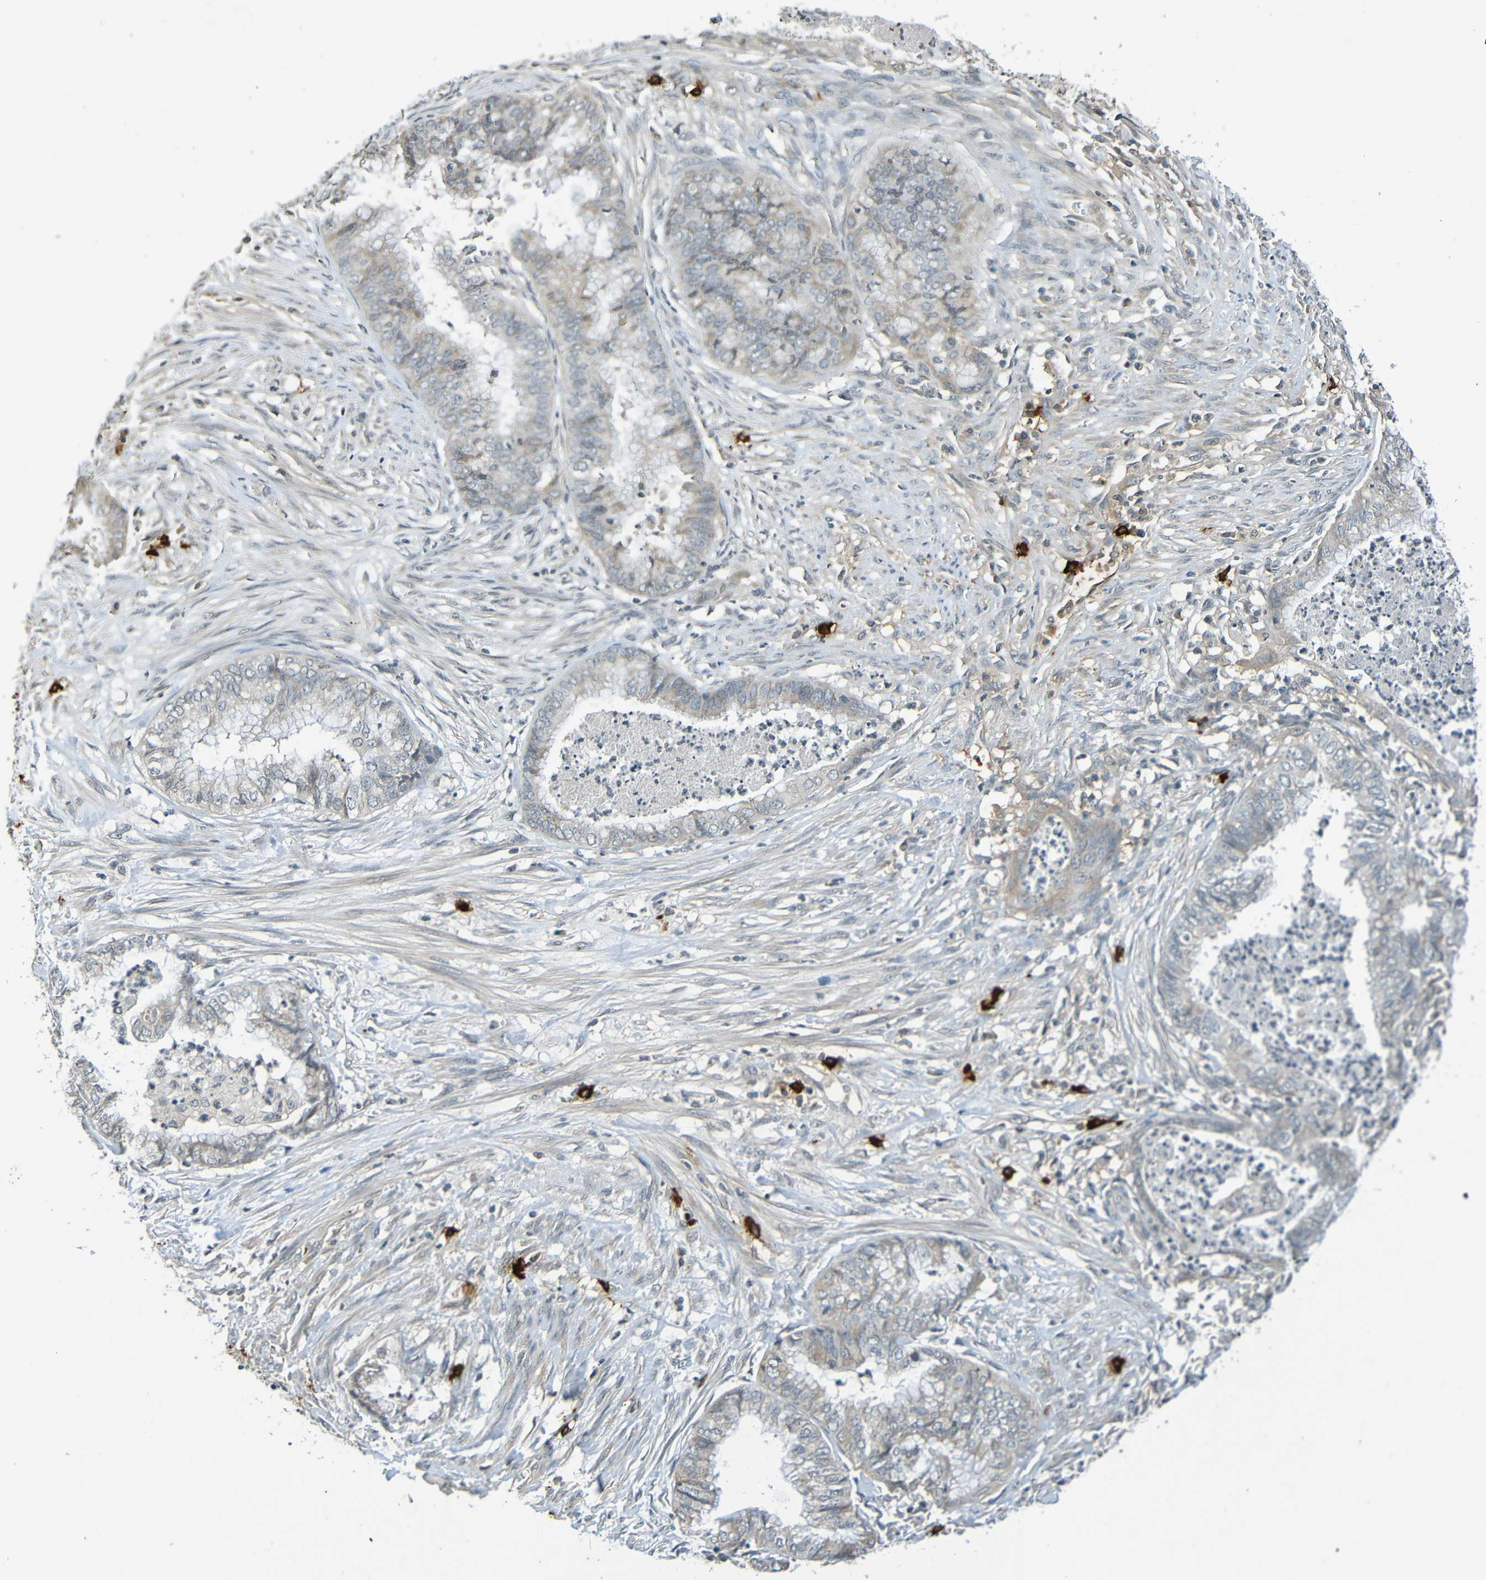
{"staining": {"intensity": "weak", "quantity": "25%-75%", "location": "cytoplasmic/membranous"}, "tissue": "endometrial cancer", "cell_type": "Tumor cells", "image_type": "cancer", "snomed": [{"axis": "morphology", "description": "Necrosis, NOS"}, {"axis": "morphology", "description": "Adenocarcinoma, NOS"}, {"axis": "topography", "description": "Endometrium"}], "caption": "Brown immunohistochemical staining in human adenocarcinoma (endometrial) exhibits weak cytoplasmic/membranous expression in approximately 25%-75% of tumor cells.", "gene": "C3AR1", "patient": {"sex": "female", "age": 79}}